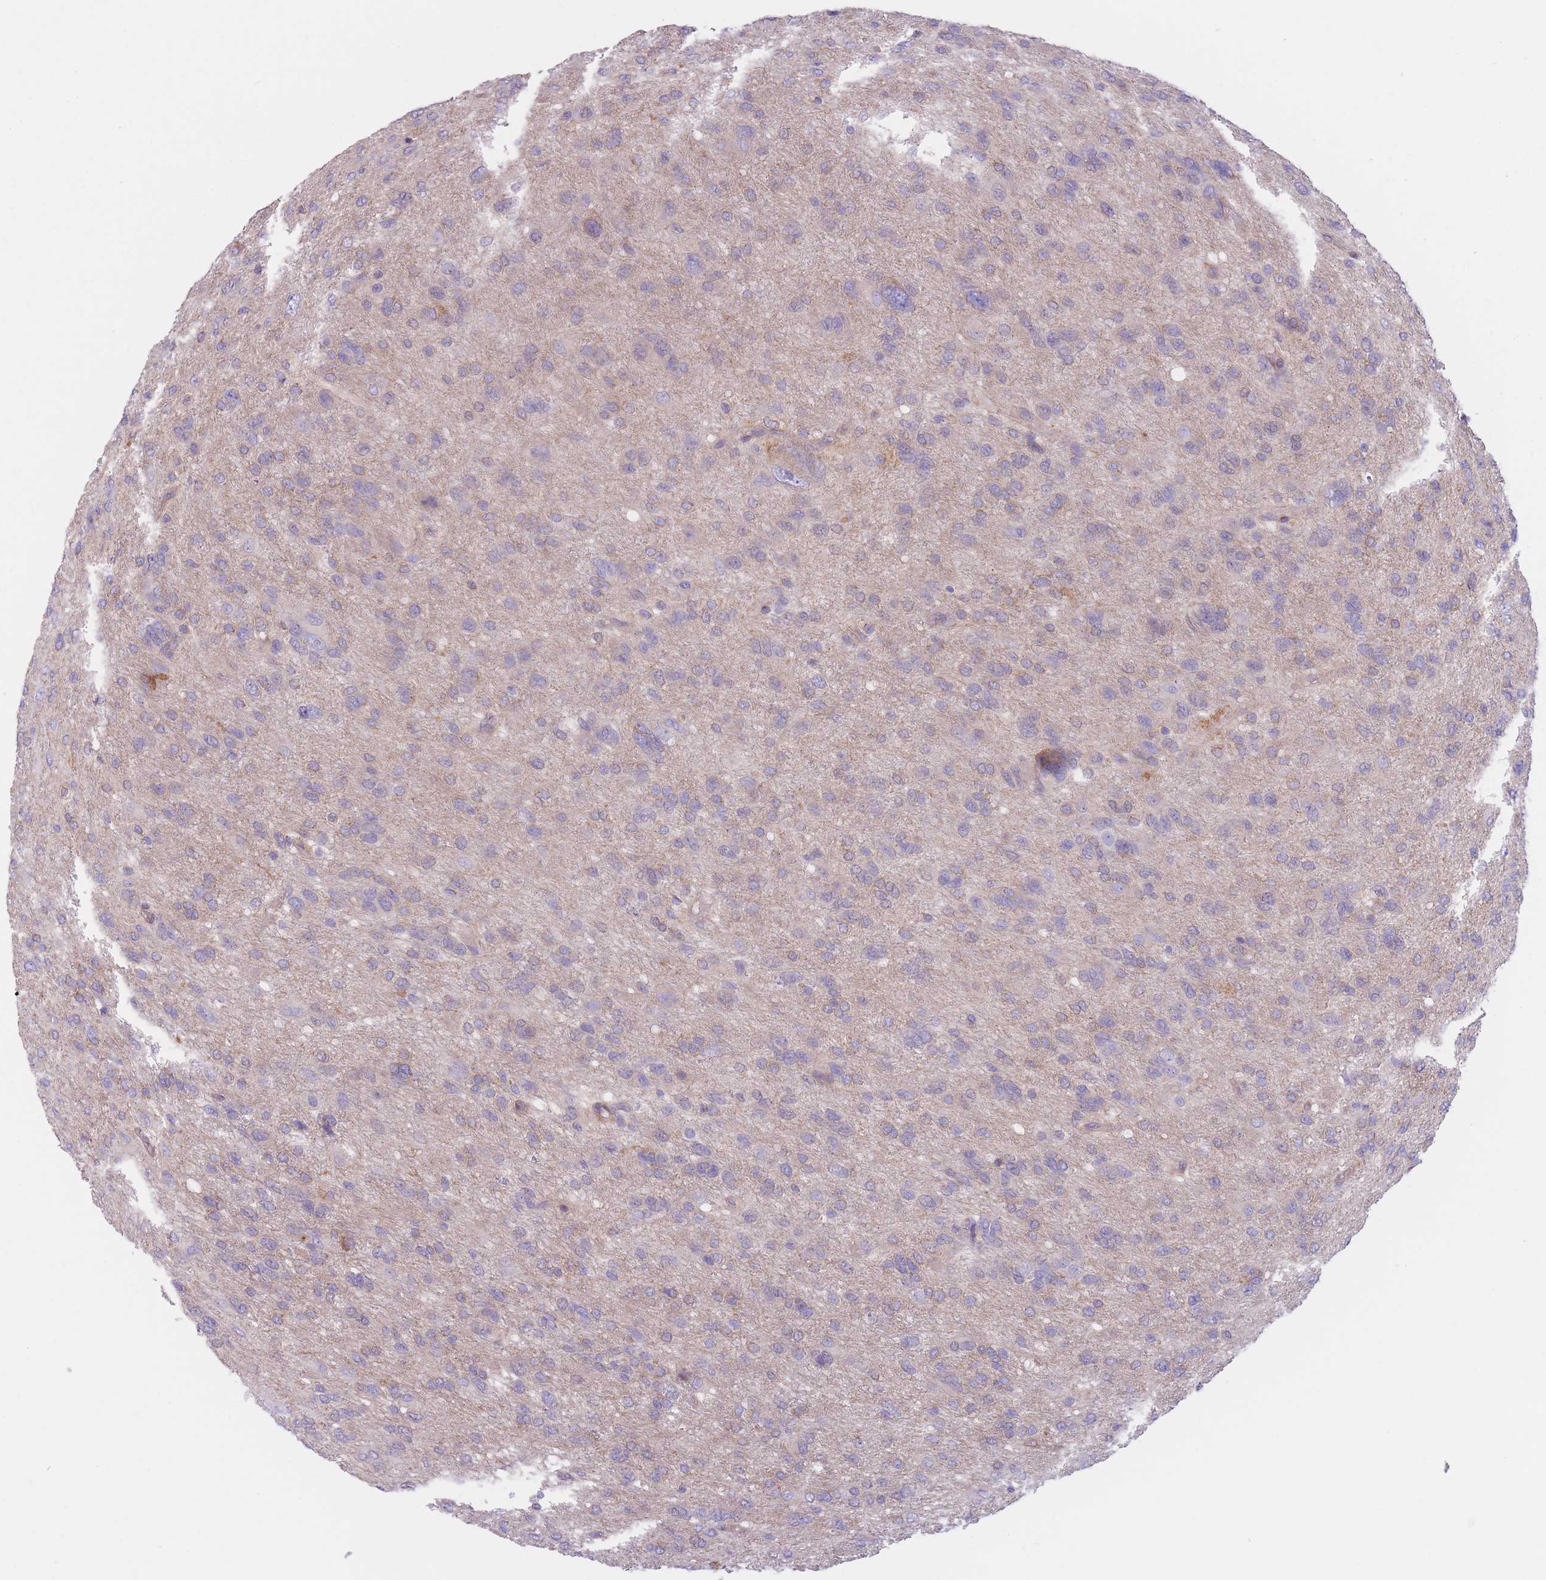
{"staining": {"intensity": "negative", "quantity": "none", "location": "none"}, "tissue": "glioma", "cell_type": "Tumor cells", "image_type": "cancer", "snomed": [{"axis": "morphology", "description": "Glioma, malignant, High grade"}, {"axis": "topography", "description": "Brain"}], "caption": "This is an IHC image of human glioma. There is no expression in tumor cells.", "gene": "SERPINB3", "patient": {"sex": "female", "age": 59}}